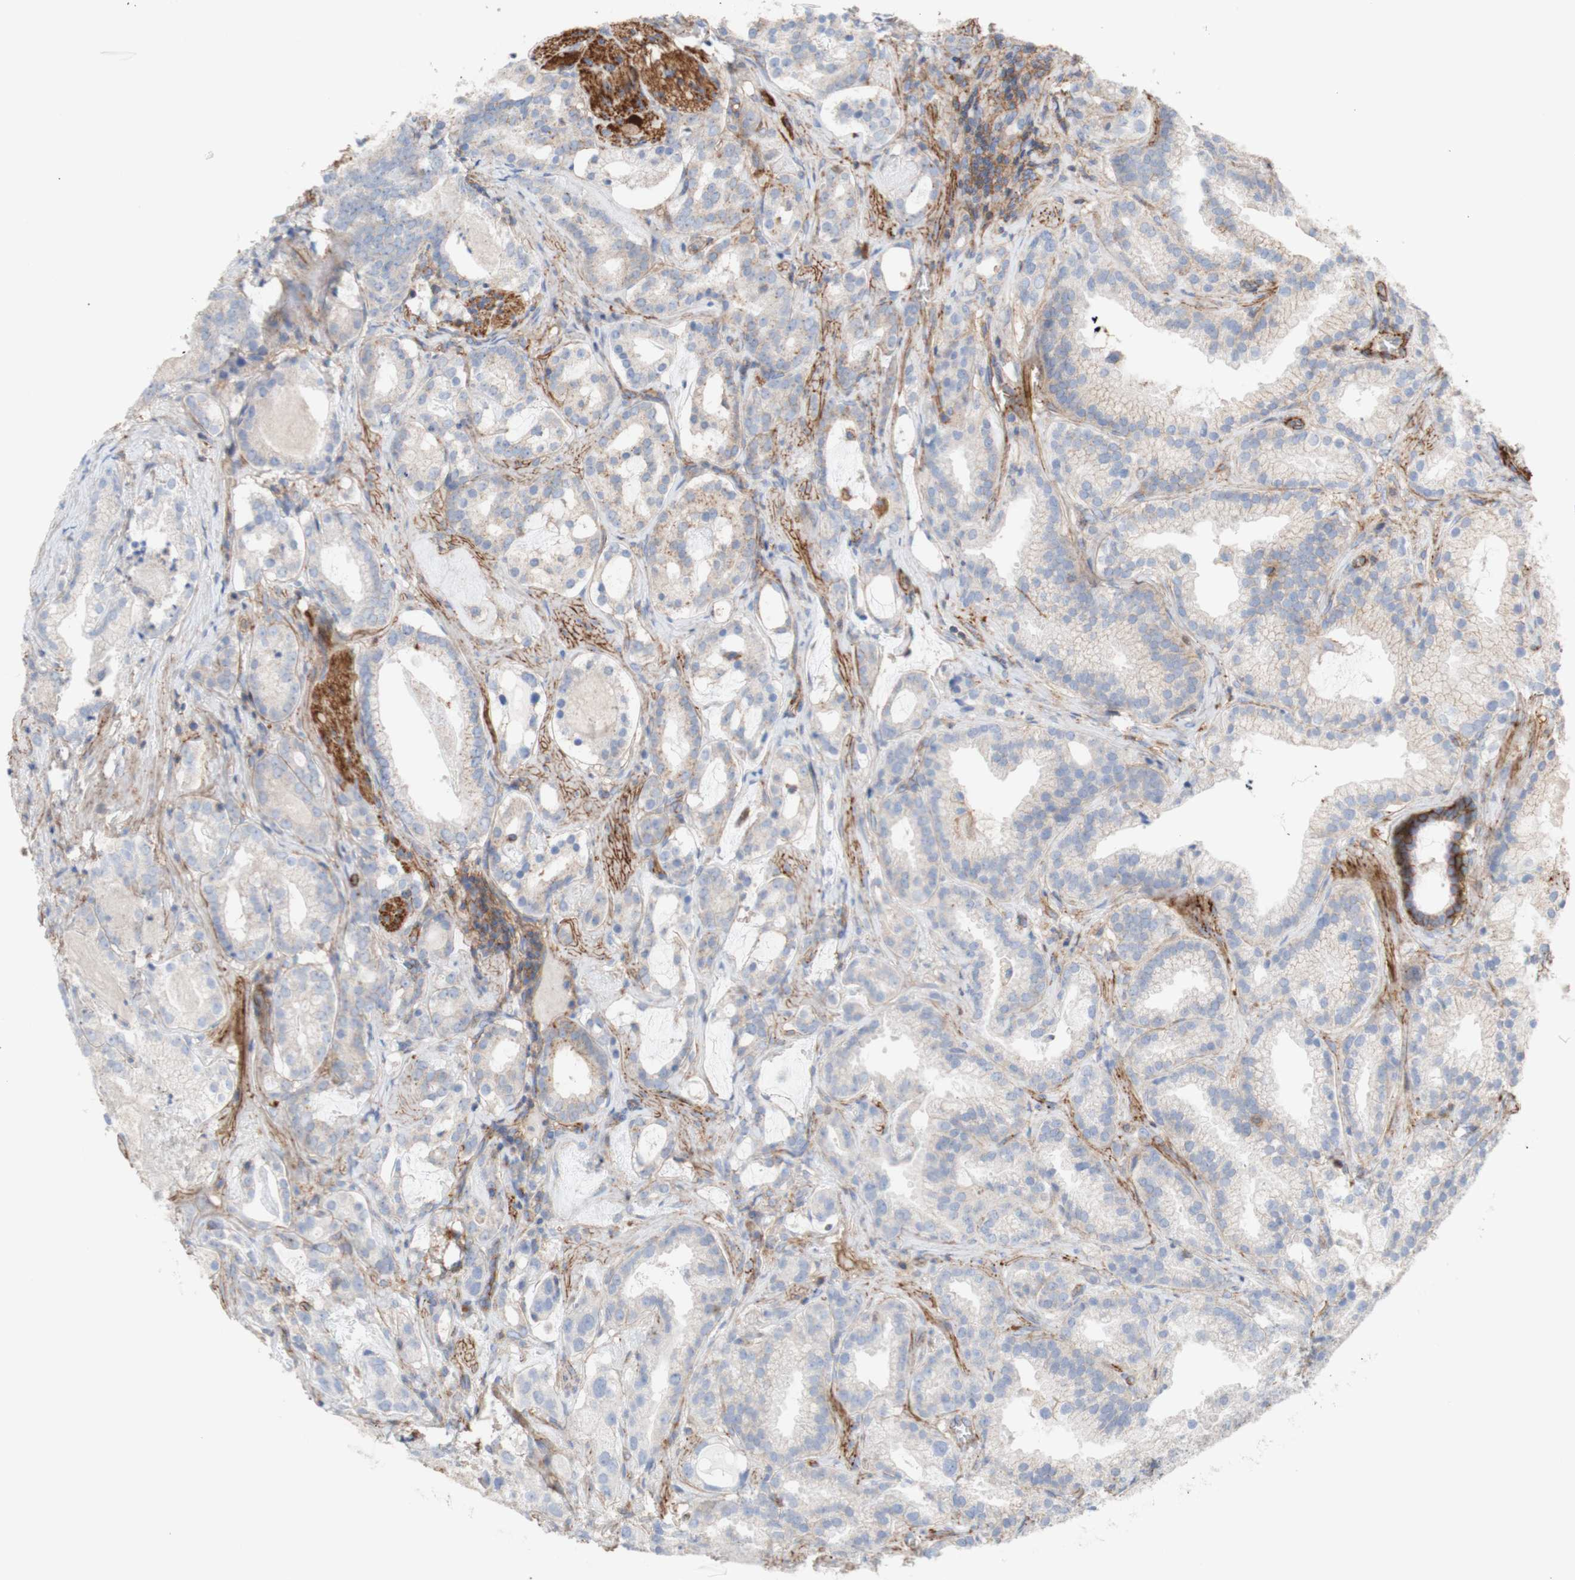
{"staining": {"intensity": "negative", "quantity": "none", "location": "none"}, "tissue": "prostate cancer", "cell_type": "Tumor cells", "image_type": "cancer", "snomed": [{"axis": "morphology", "description": "Adenocarcinoma, Low grade"}, {"axis": "topography", "description": "Prostate"}], "caption": "The immunohistochemistry histopathology image has no significant positivity in tumor cells of adenocarcinoma (low-grade) (prostate) tissue.", "gene": "ATP2A3", "patient": {"sex": "male", "age": 59}}